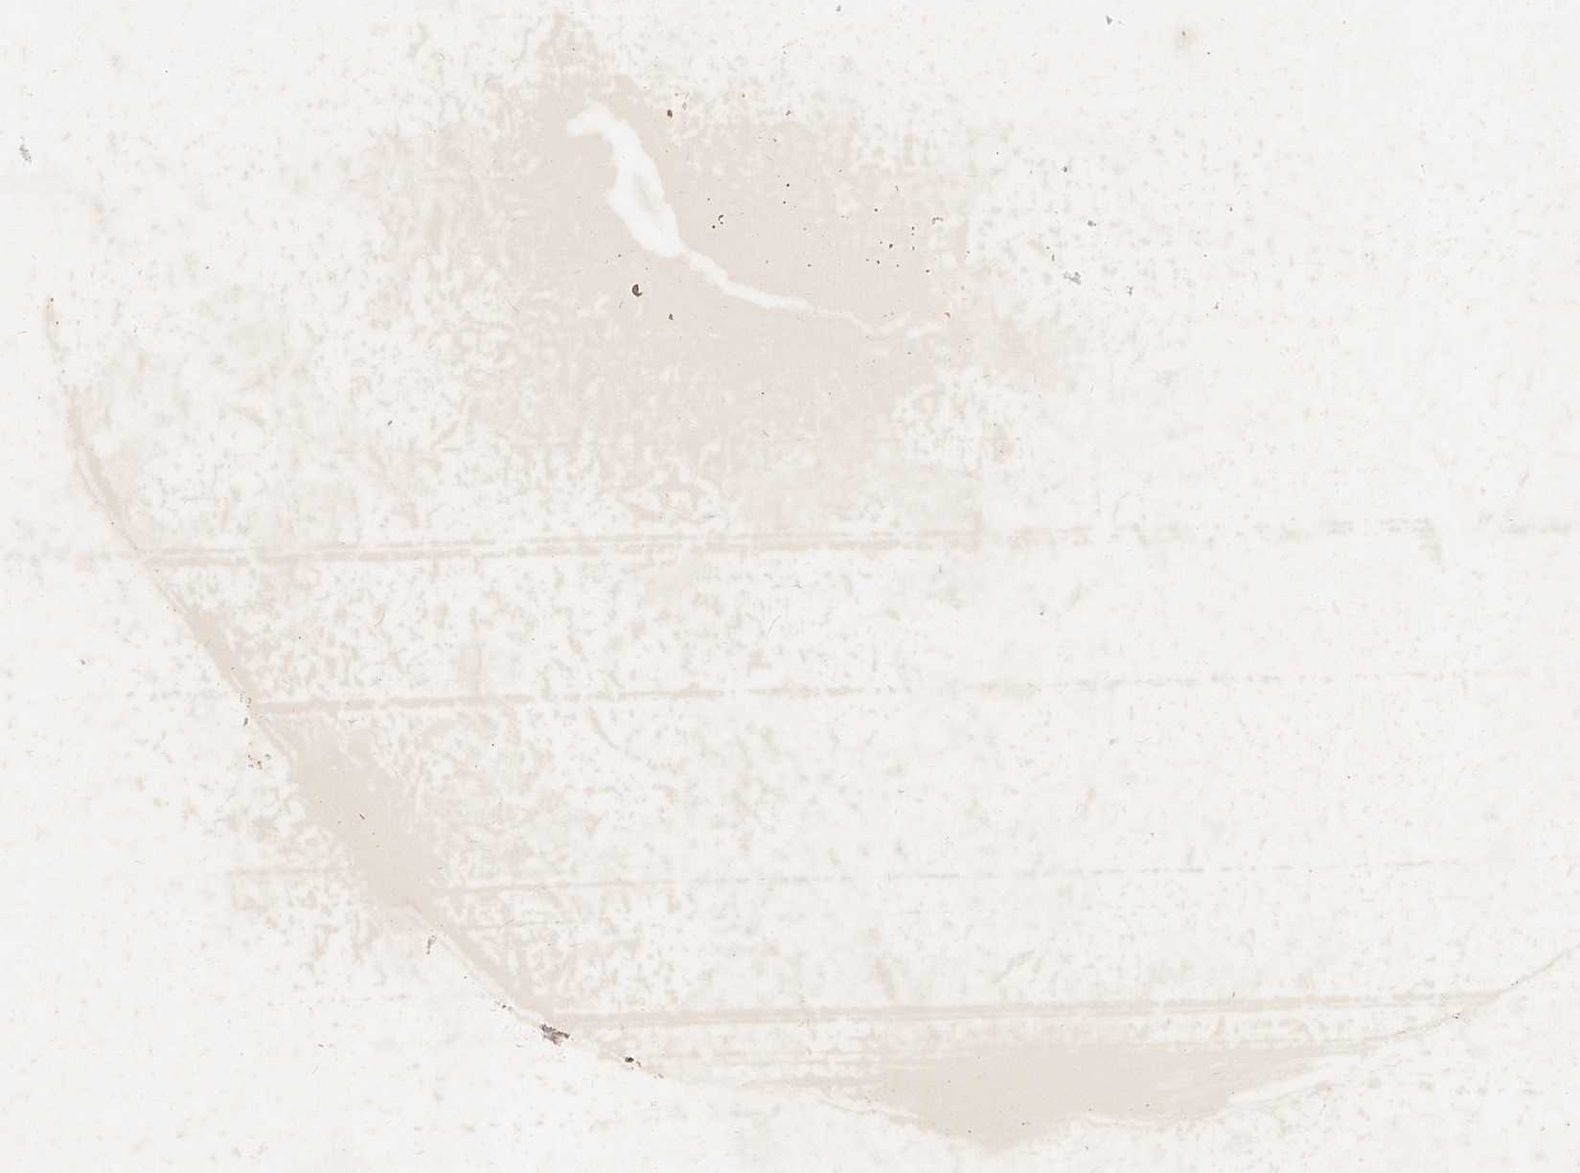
{"staining": {"intensity": "strong", "quantity": ">75%", "location": "cytoplasmic/membranous"}, "tissue": "liver cancer", "cell_type": "Tumor cells", "image_type": "cancer", "snomed": [{"axis": "morphology", "description": "Cholangiocarcinoma"}, {"axis": "topography", "description": "Liver"}], "caption": "Strong cytoplasmic/membranous staining for a protein is identified in about >75% of tumor cells of liver cancer (cholangiocarcinoma) using IHC.", "gene": "DAD1", "patient": {"sex": "female", "age": 52}}